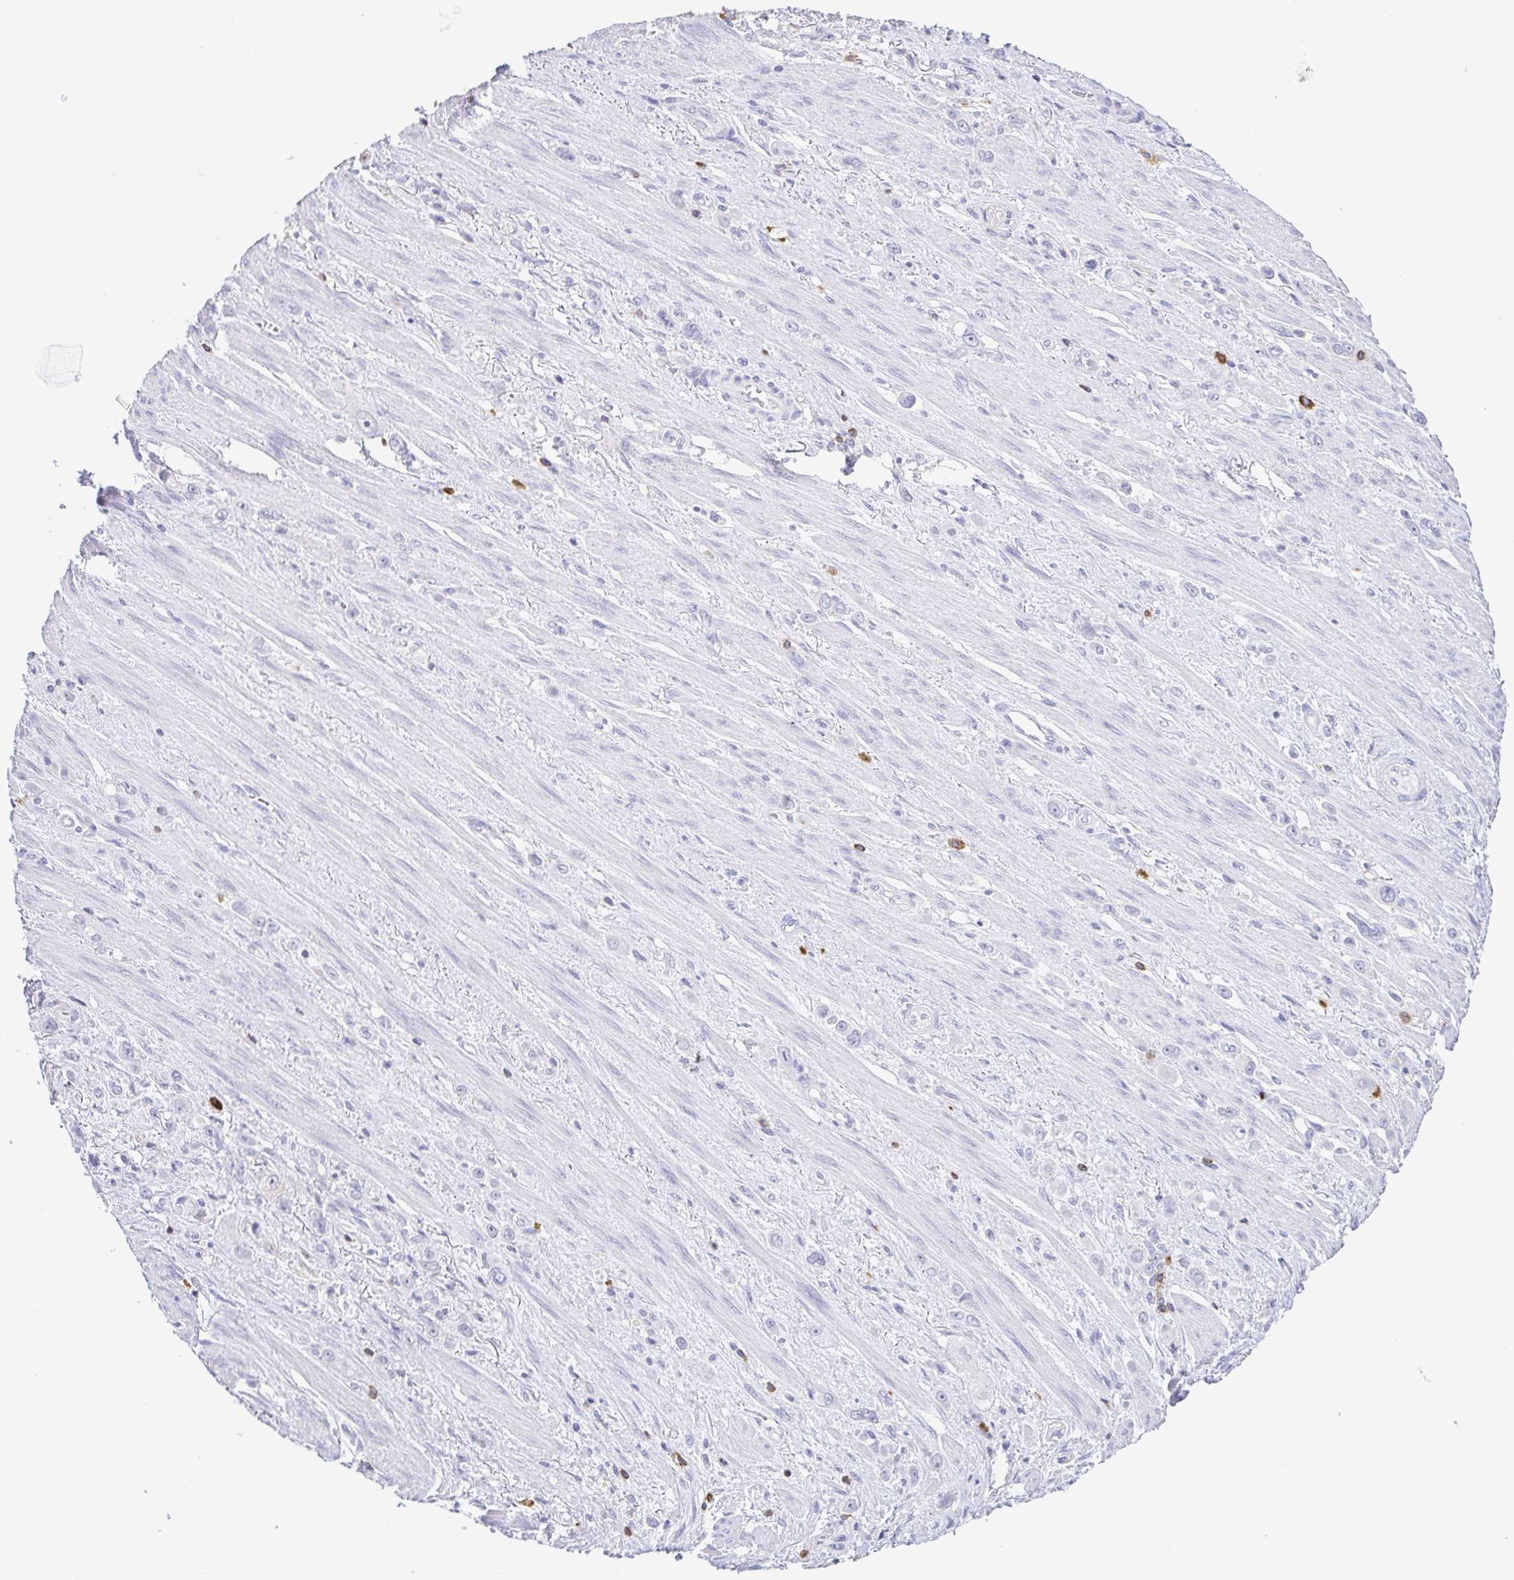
{"staining": {"intensity": "negative", "quantity": "none", "location": "none"}, "tissue": "stomach cancer", "cell_type": "Tumor cells", "image_type": "cancer", "snomed": [{"axis": "morphology", "description": "Adenocarcinoma, NOS"}, {"axis": "topography", "description": "Stomach, upper"}], "caption": "Histopathology image shows no protein positivity in tumor cells of stomach cancer (adenocarcinoma) tissue.", "gene": "PGLYRP1", "patient": {"sex": "male", "age": 75}}